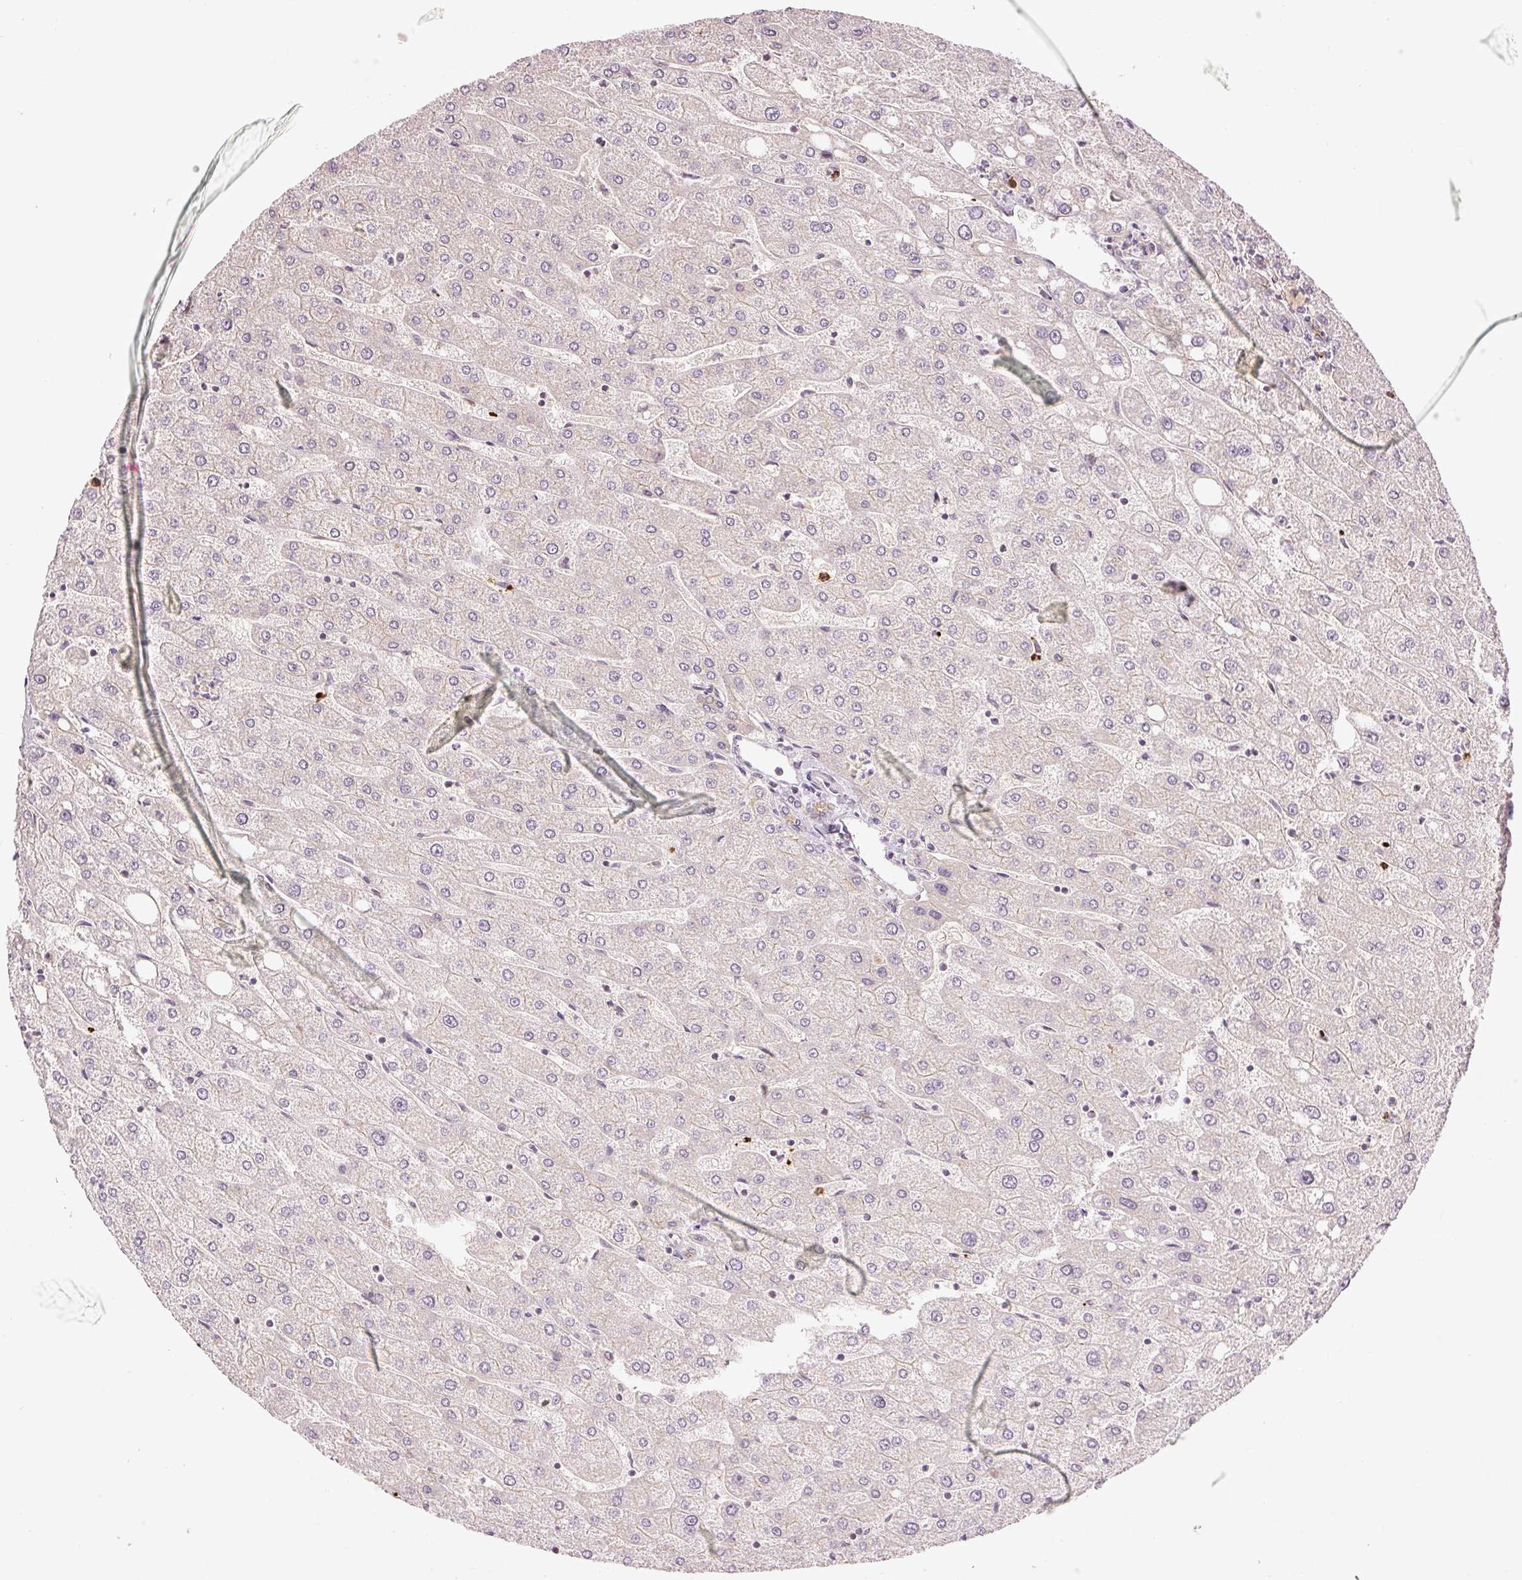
{"staining": {"intensity": "weak", "quantity": "<25%", "location": "cytoplasmic/membranous"}, "tissue": "liver", "cell_type": "Cholangiocytes", "image_type": "normal", "snomed": [{"axis": "morphology", "description": "Normal tissue, NOS"}, {"axis": "topography", "description": "Liver"}], "caption": "High power microscopy micrograph of an immunohistochemistry photomicrograph of normal liver, revealing no significant expression in cholangiocytes. Brightfield microscopy of immunohistochemistry (IHC) stained with DAB (brown) and hematoxylin (blue), captured at high magnification.", "gene": "GZMA", "patient": {"sex": "male", "age": 67}}